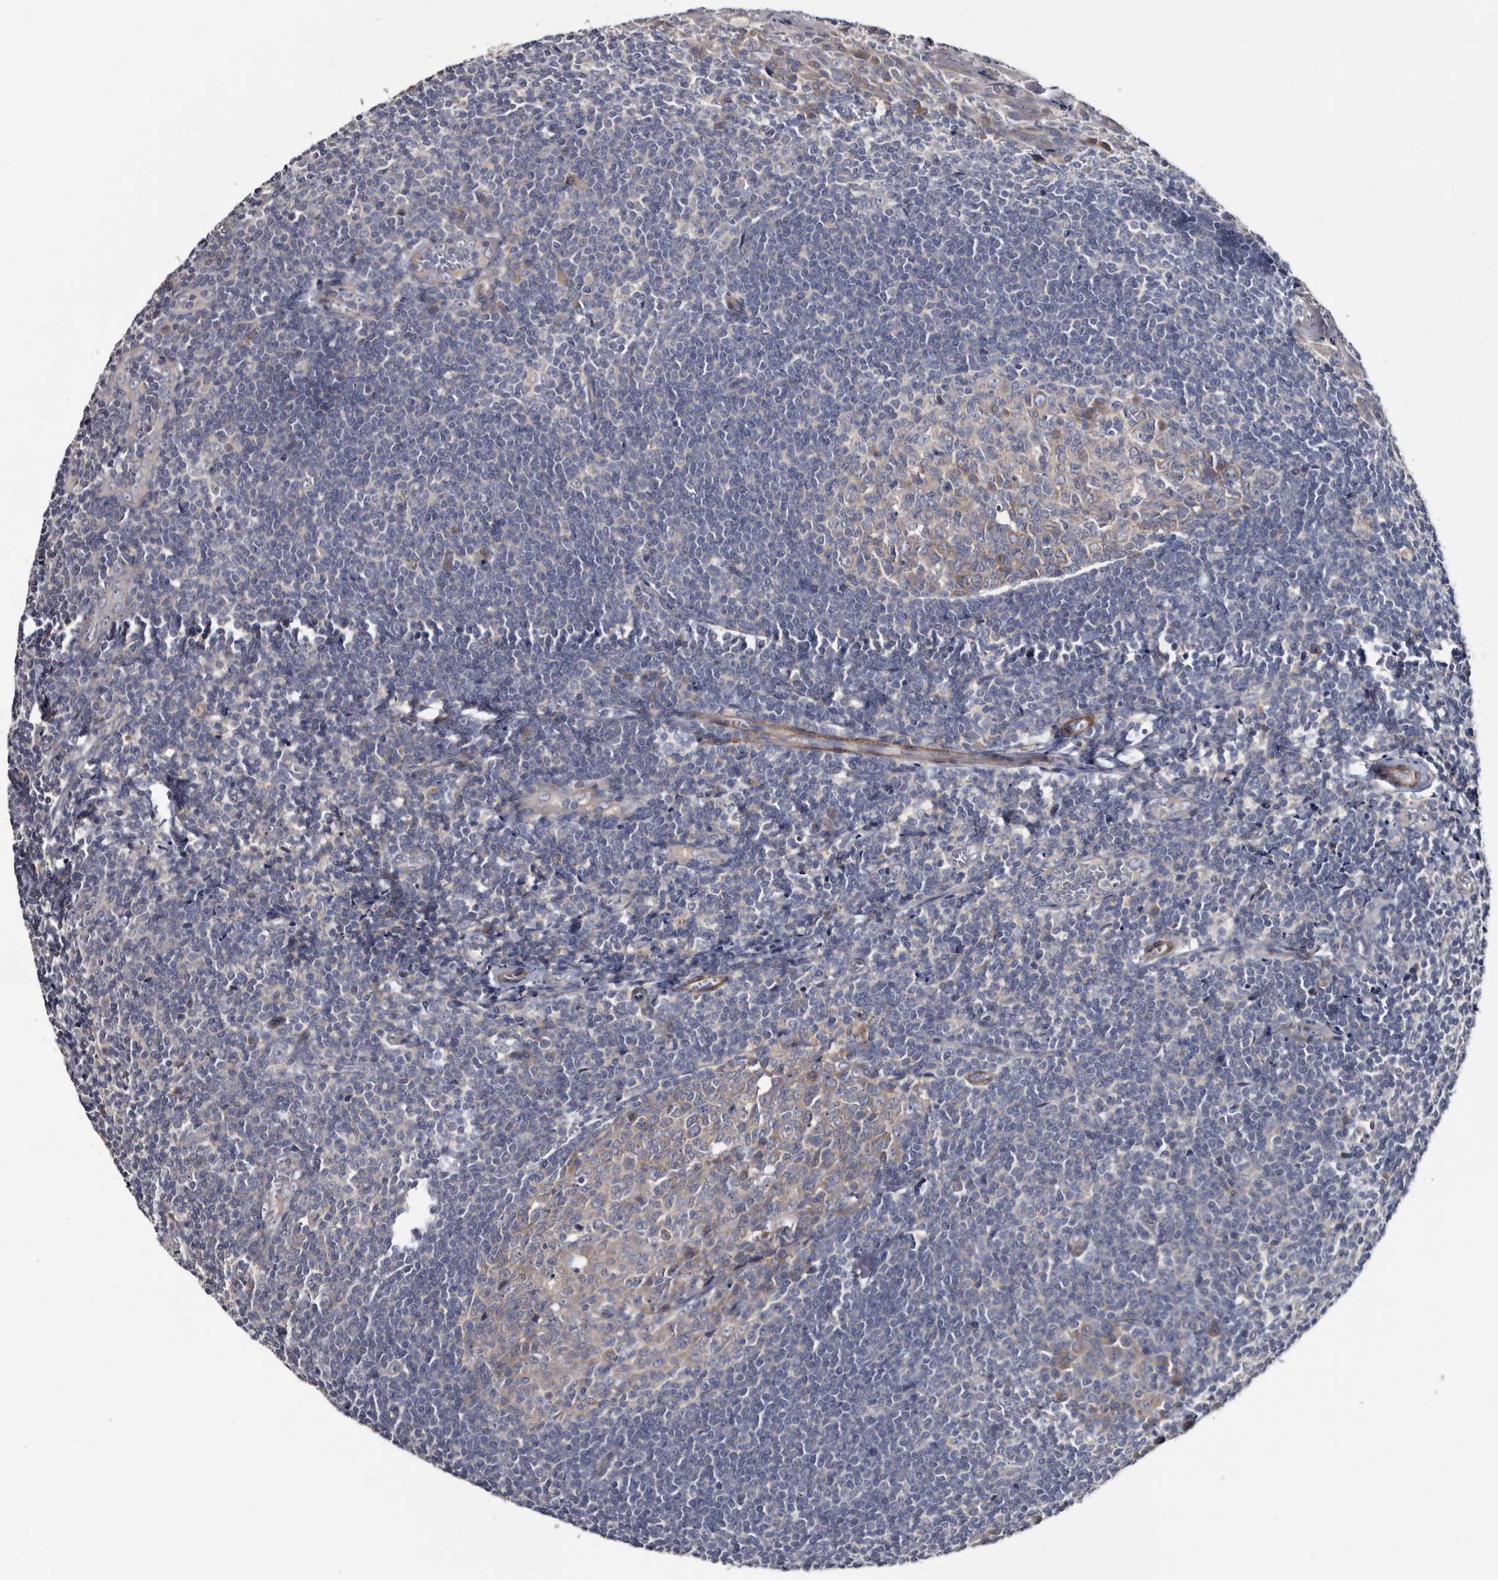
{"staining": {"intensity": "weak", "quantity": "<25%", "location": "cytoplasmic/membranous"}, "tissue": "tonsil", "cell_type": "Germinal center cells", "image_type": "normal", "snomed": [{"axis": "morphology", "description": "Normal tissue, NOS"}, {"axis": "topography", "description": "Tonsil"}], "caption": "This histopathology image is of normal tonsil stained with IHC to label a protein in brown with the nuclei are counter-stained blue. There is no staining in germinal center cells. The staining is performed using DAB brown chromogen with nuclei counter-stained in using hematoxylin.", "gene": "IARS1", "patient": {"sex": "male", "age": 27}}